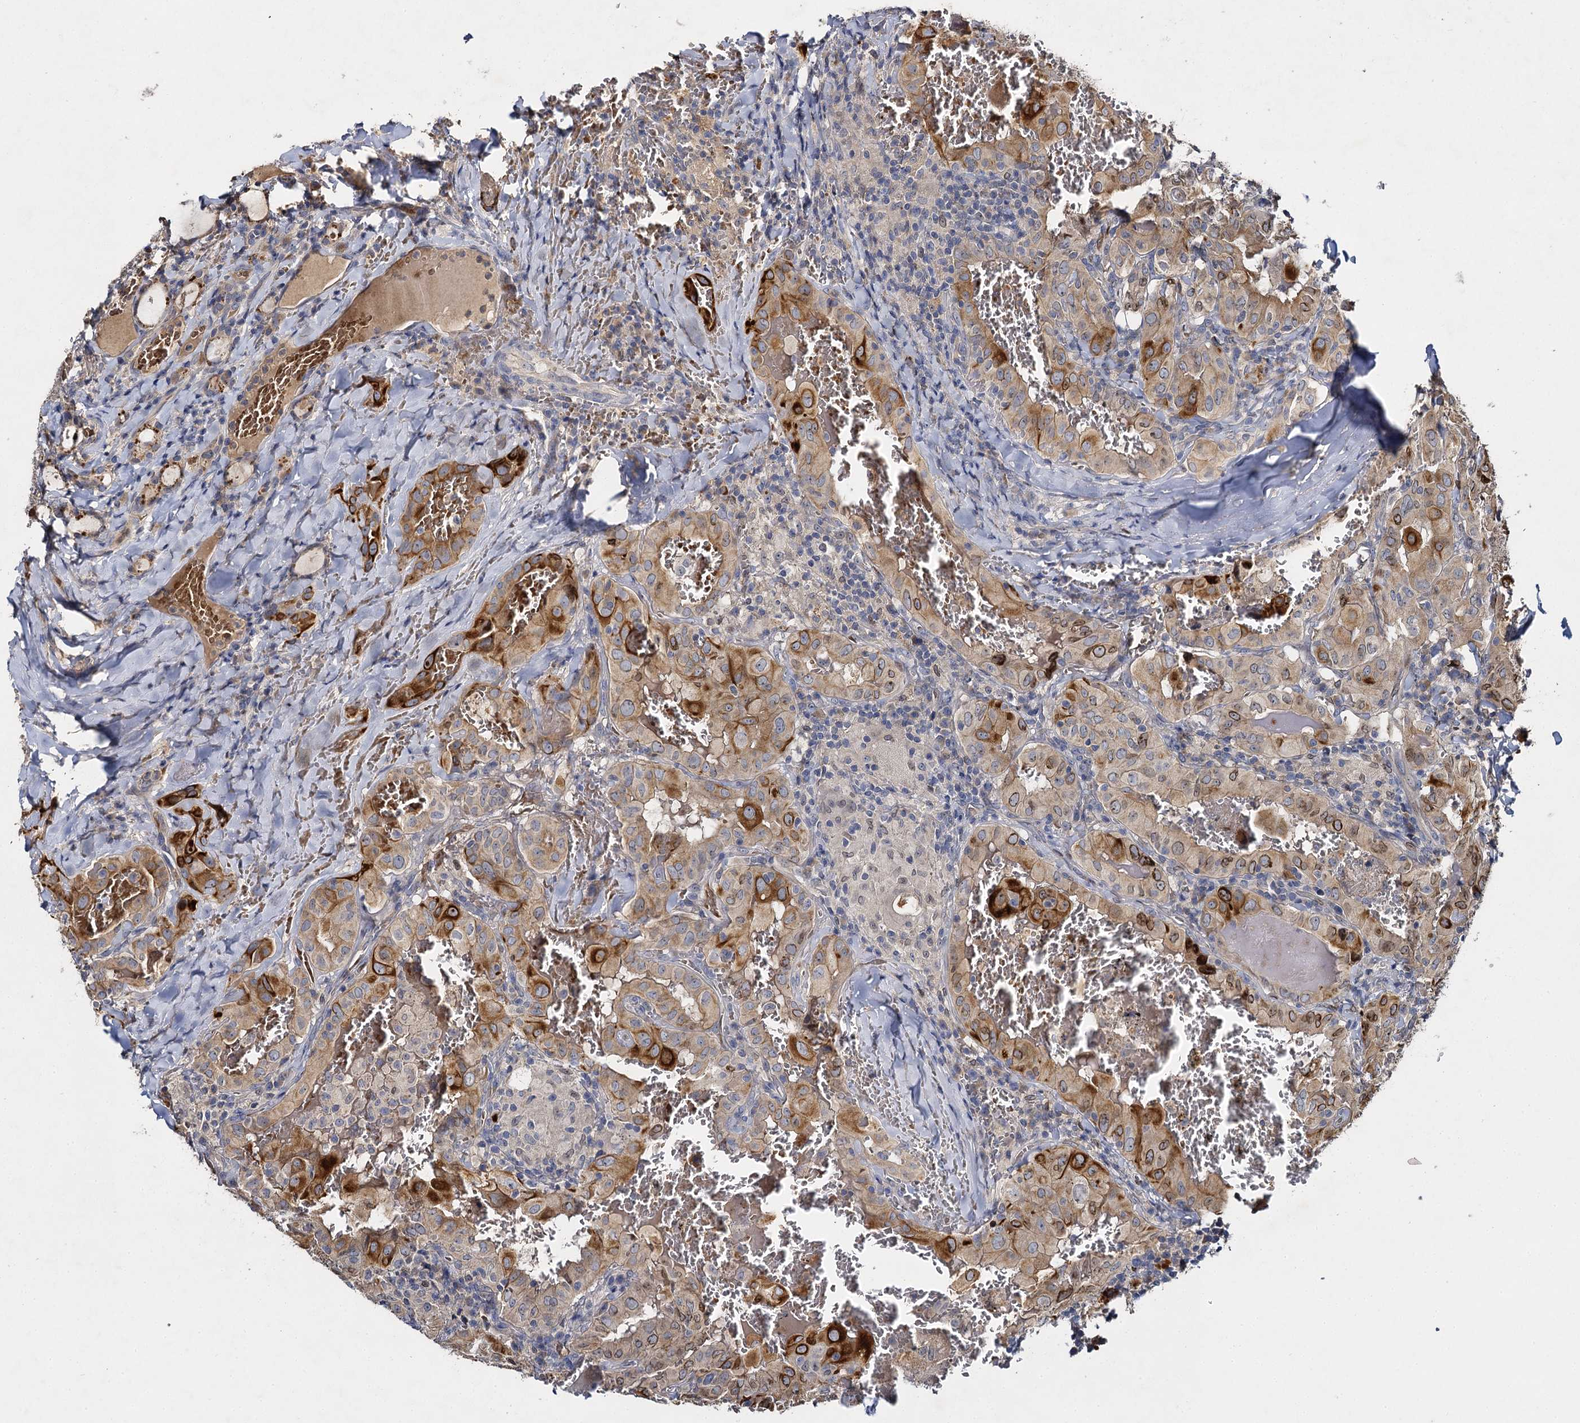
{"staining": {"intensity": "moderate", "quantity": "25%-75%", "location": "cytoplasmic/membranous,nuclear"}, "tissue": "thyroid cancer", "cell_type": "Tumor cells", "image_type": "cancer", "snomed": [{"axis": "morphology", "description": "Papillary adenocarcinoma, NOS"}, {"axis": "topography", "description": "Thyroid gland"}], "caption": "Moderate cytoplasmic/membranous and nuclear staining is identified in about 25%-75% of tumor cells in thyroid cancer (papillary adenocarcinoma). (Stains: DAB (3,3'-diaminobenzidine) in brown, nuclei in blue, Microscopy: brightfield microscopy at high magnification).", "gene": "SLC11A2", "patient": {"sex": "female", "age": 72}}